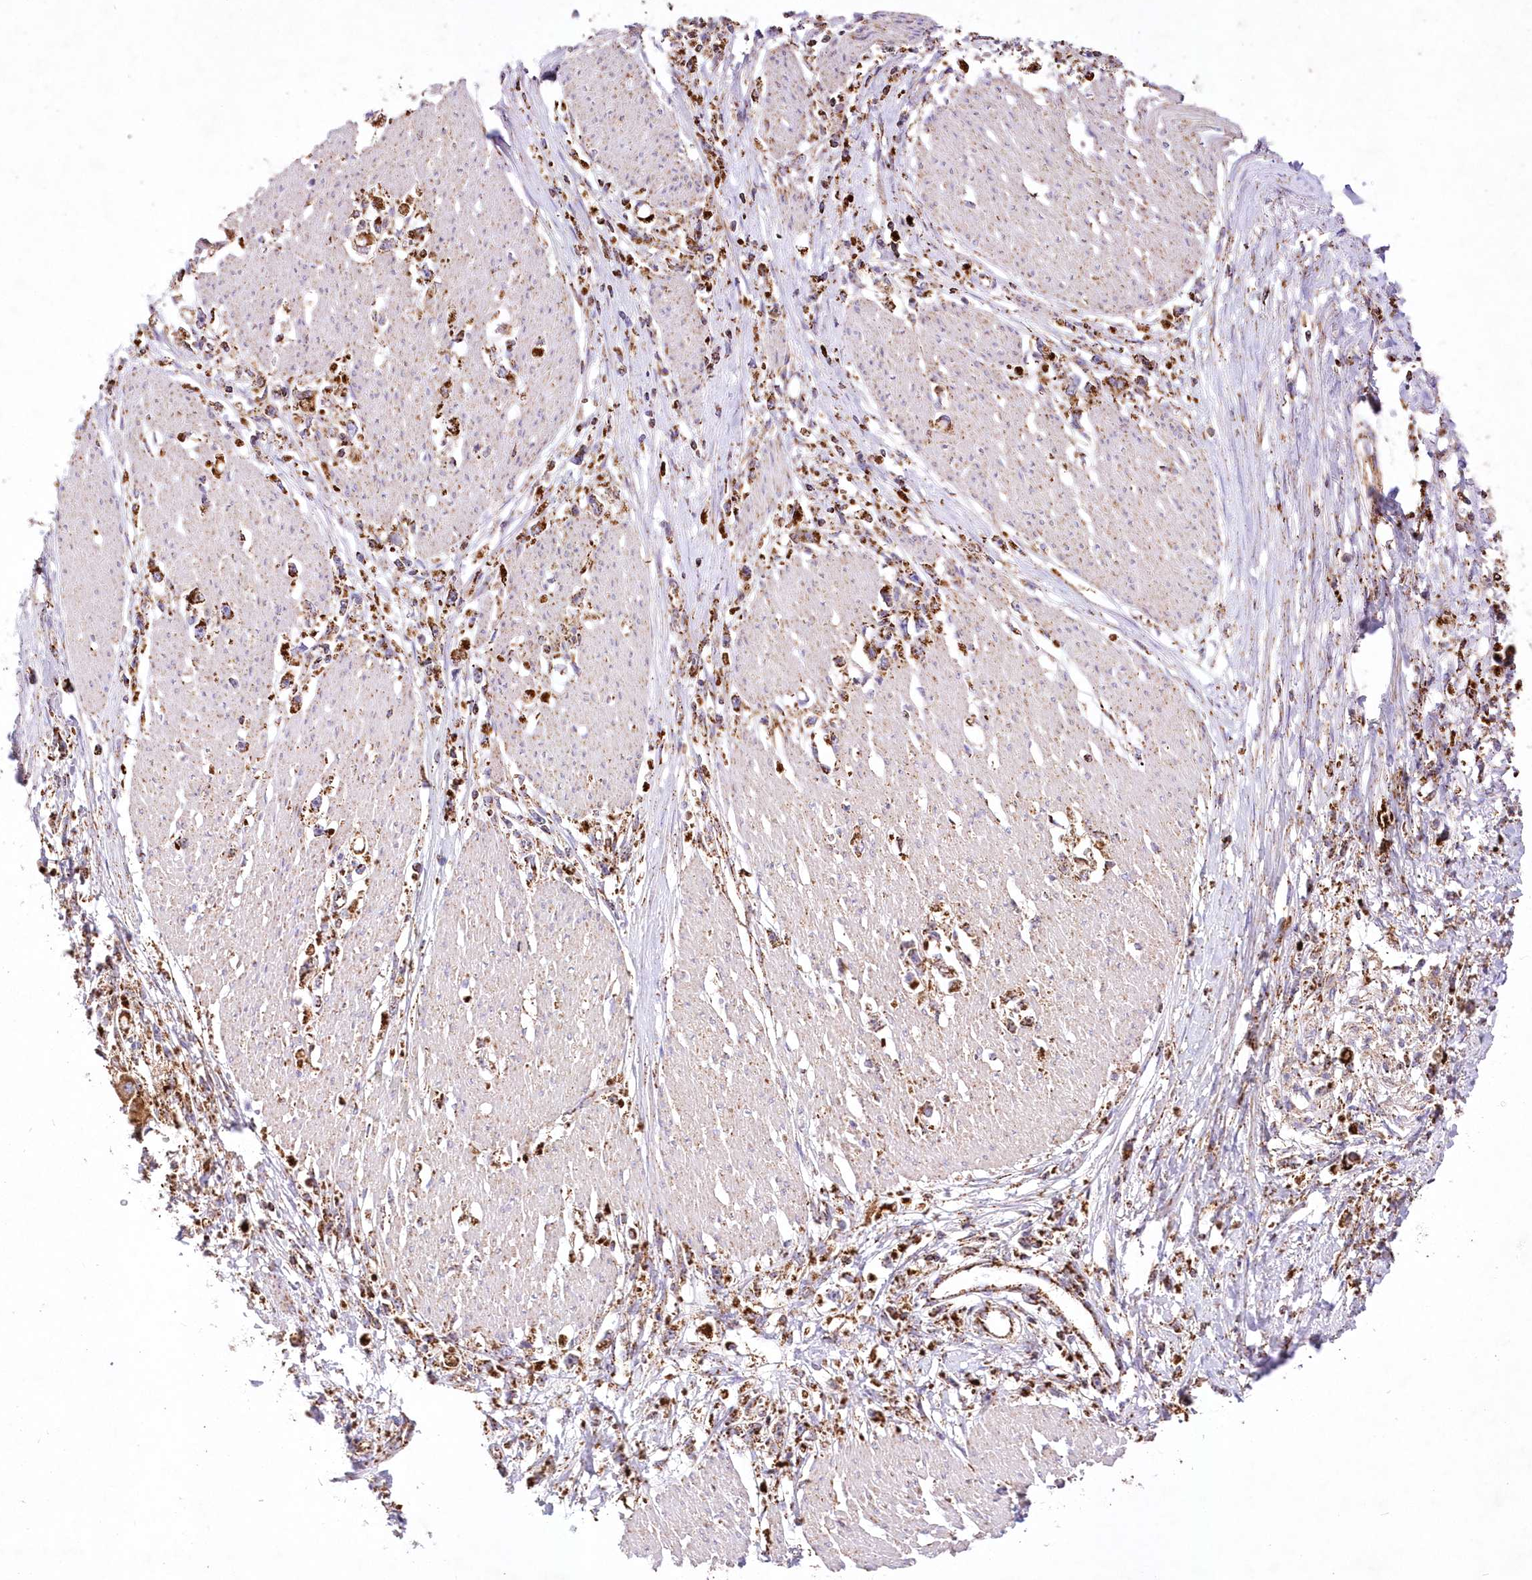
{"staining": {"intensity": "strong", "quantity": ">75%", "location": "cytoplasmic/membranous"}, "tissue": "stomach cancer", "cell_type": "Tumor cells", "image_type": "cancer", "snomed": [{"axis": "morphology", "description": "Adenocarcinoma, NOS"}, {"axis": "topography", "description": "Stomach"}], "caption": "Immunohistochemical staining of stomach adenocarcinoma displays high levels of strong cytoplasmic/membranous protein staining in approximately >75% of tumor cells.", "gene": "ASNSD1", "patient": {"sex": "female", "age": 59}}